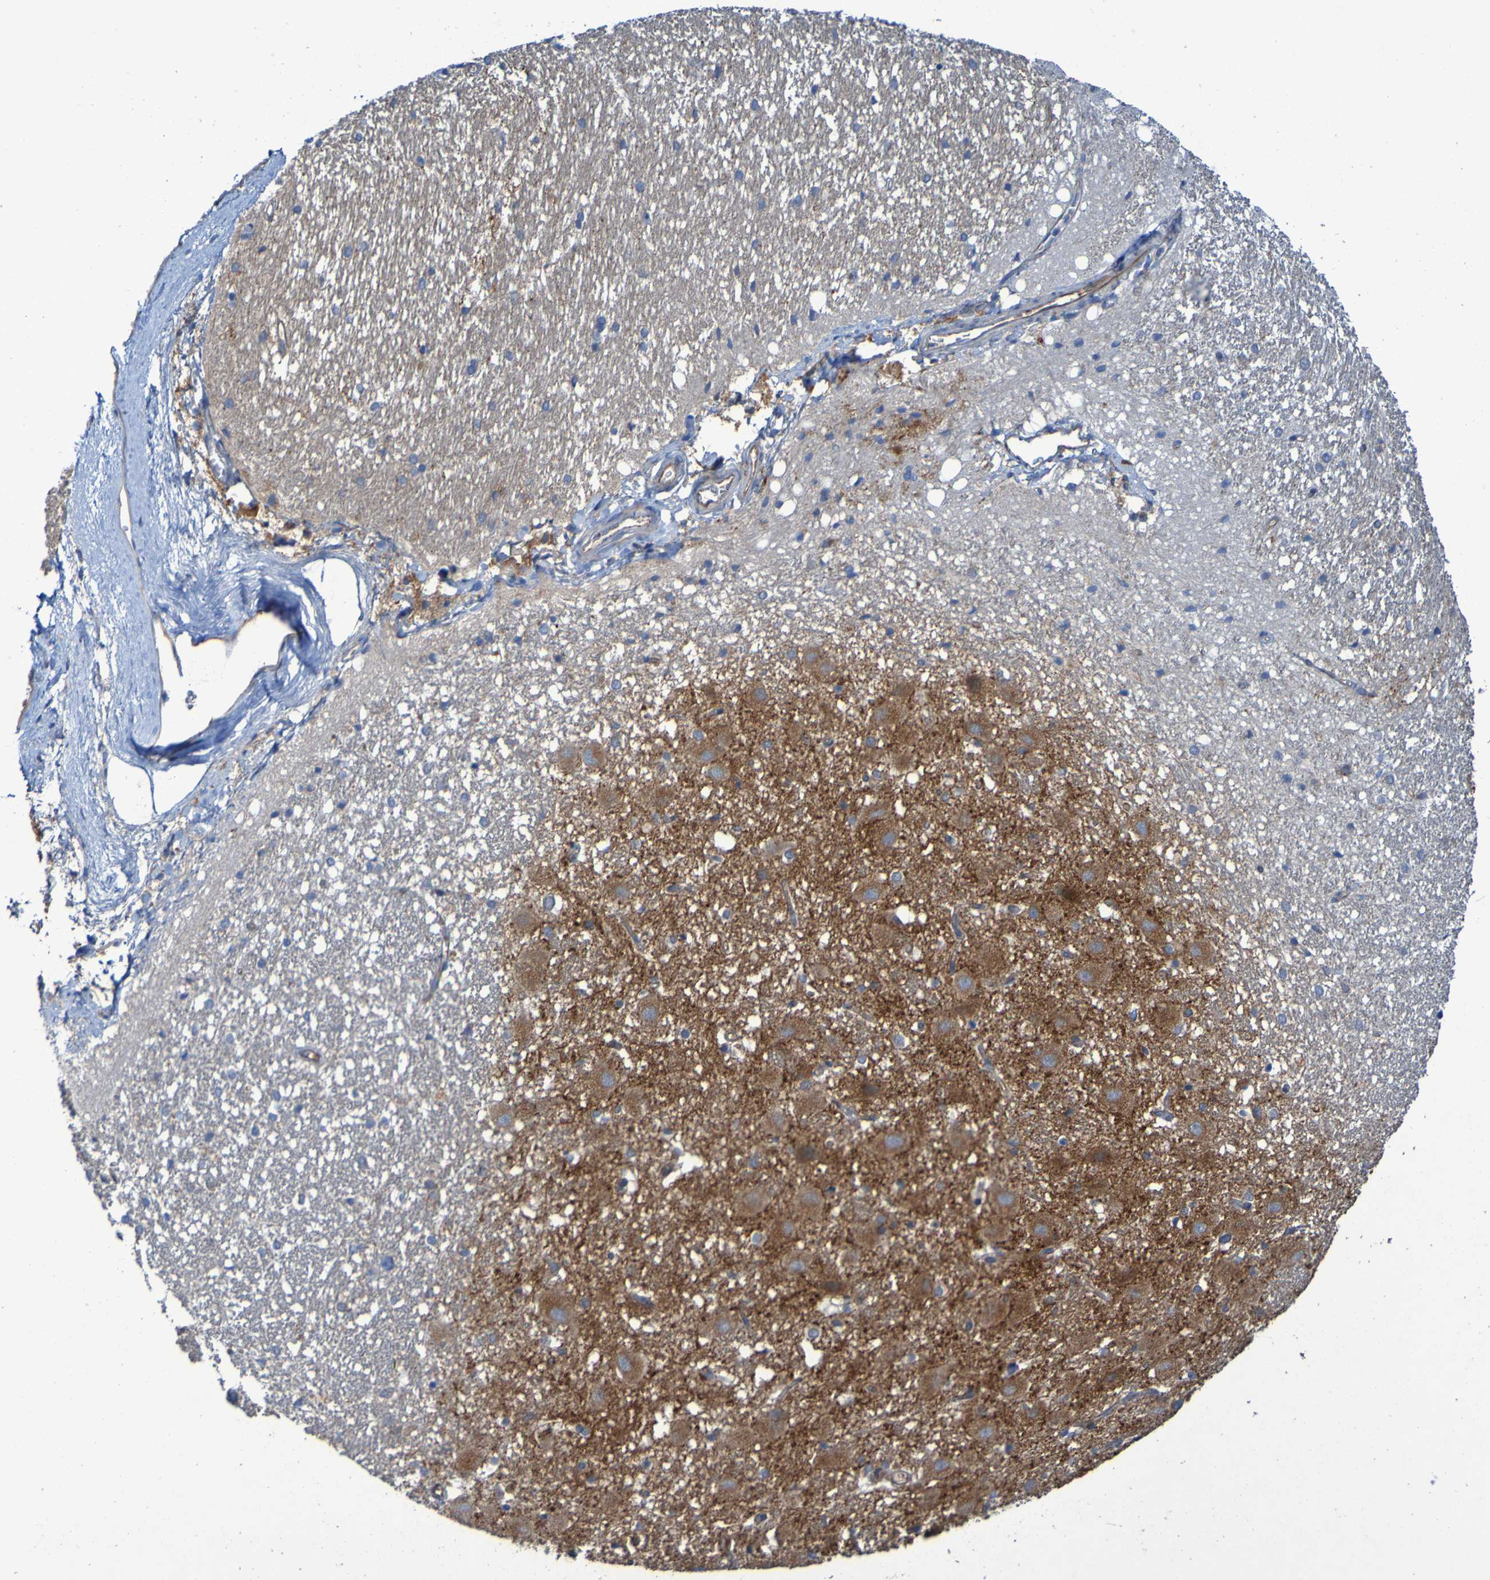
{"staining": {"intensity": "weak", "quantity": "<25%", "location": "cytoplasmic/membranous"}, "tissue": "hippocampus", "cell_type": "Glial cells", "image_type": "normal", "snomed": [{"axis": "morphology", "description": "Normal tissue, NOS"}, {"axis": "topography", "description": "Hippocampus"}], "caption": "The image shows no significant positivity in glial cells of hippocampus.", "gene": "ARHGEF16", "patient": {"sex": "female", "age": 19}}